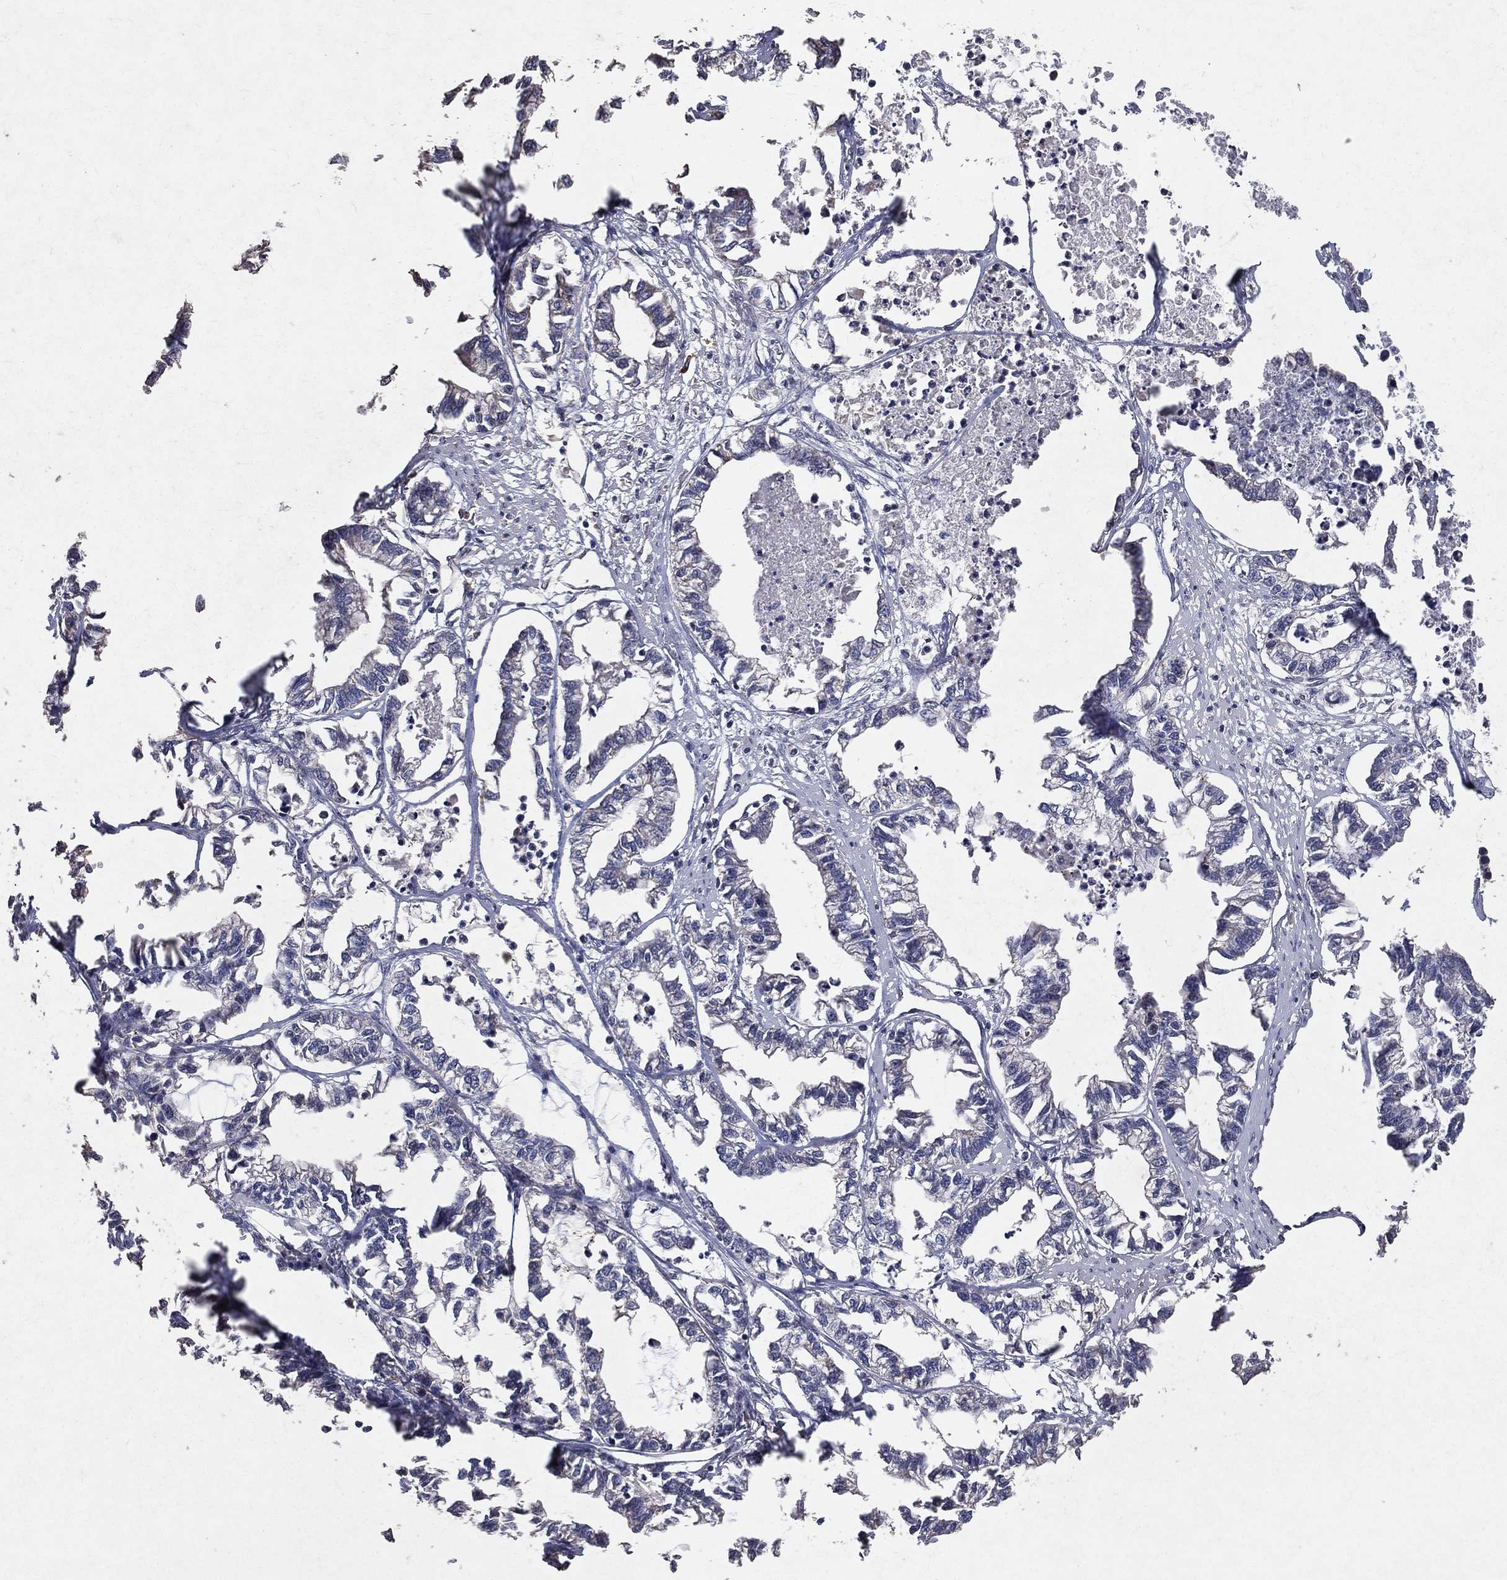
{"staining": {"intensity": "negative", "quantity": "none", "location": "none"}, "tissue": "stomach cancer", "cell_type": "Tumor cells", "image_type": "cancer", "snomed": [{"axis": "morphology", "description": "Adenocarcinoma, NOS"}, {"axis": "topography", "description": "Stomach"}], "caption": "Stomach cancer (adenocarcinoma) was stained to show a protein in brown. There is no significant staining in tumor cells.", "gene": "LY6K", "patient": {"sex": "male", "age": 83}}